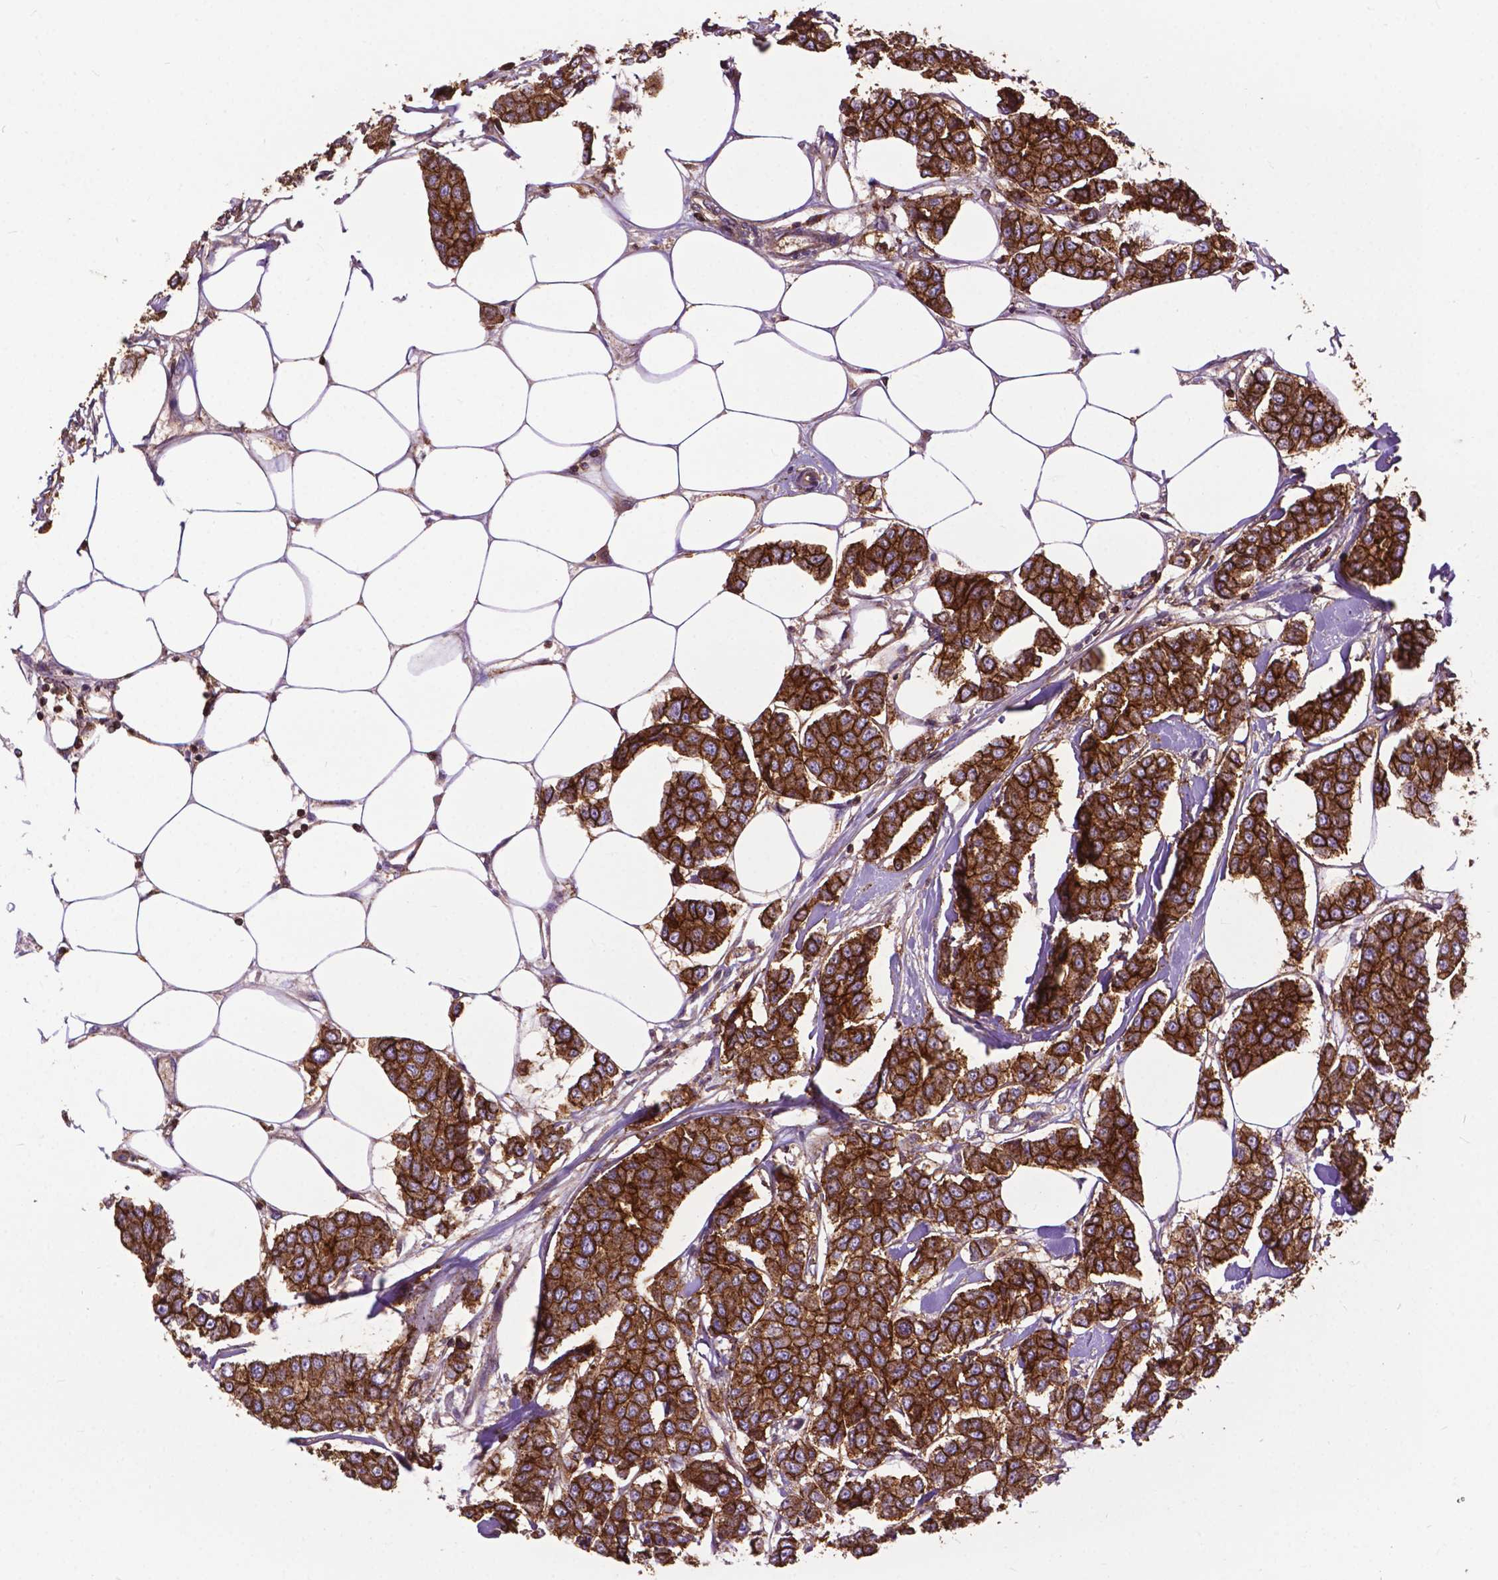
{"staining": {"intensity": "strong", "quantity": ">75%", "location": "cytoplasmic/membranous"}, "tissue": "breast cancer", "cell_type": "Tumor cells", "image_type": "cancer", "snomed": [{"axis": "morphology", "description": "Duct carcinoma"}, {"axis": "topography", "description": "Breast"}], "caption": "Human breast intraductal carcinoma stained for a protein (brown) exhibits strong cytoplasmic/membranous positive positivity in about >75% of tumor cells.", "gene": "CHMP4A", "patient": {"sex": "female", "age": 94}}